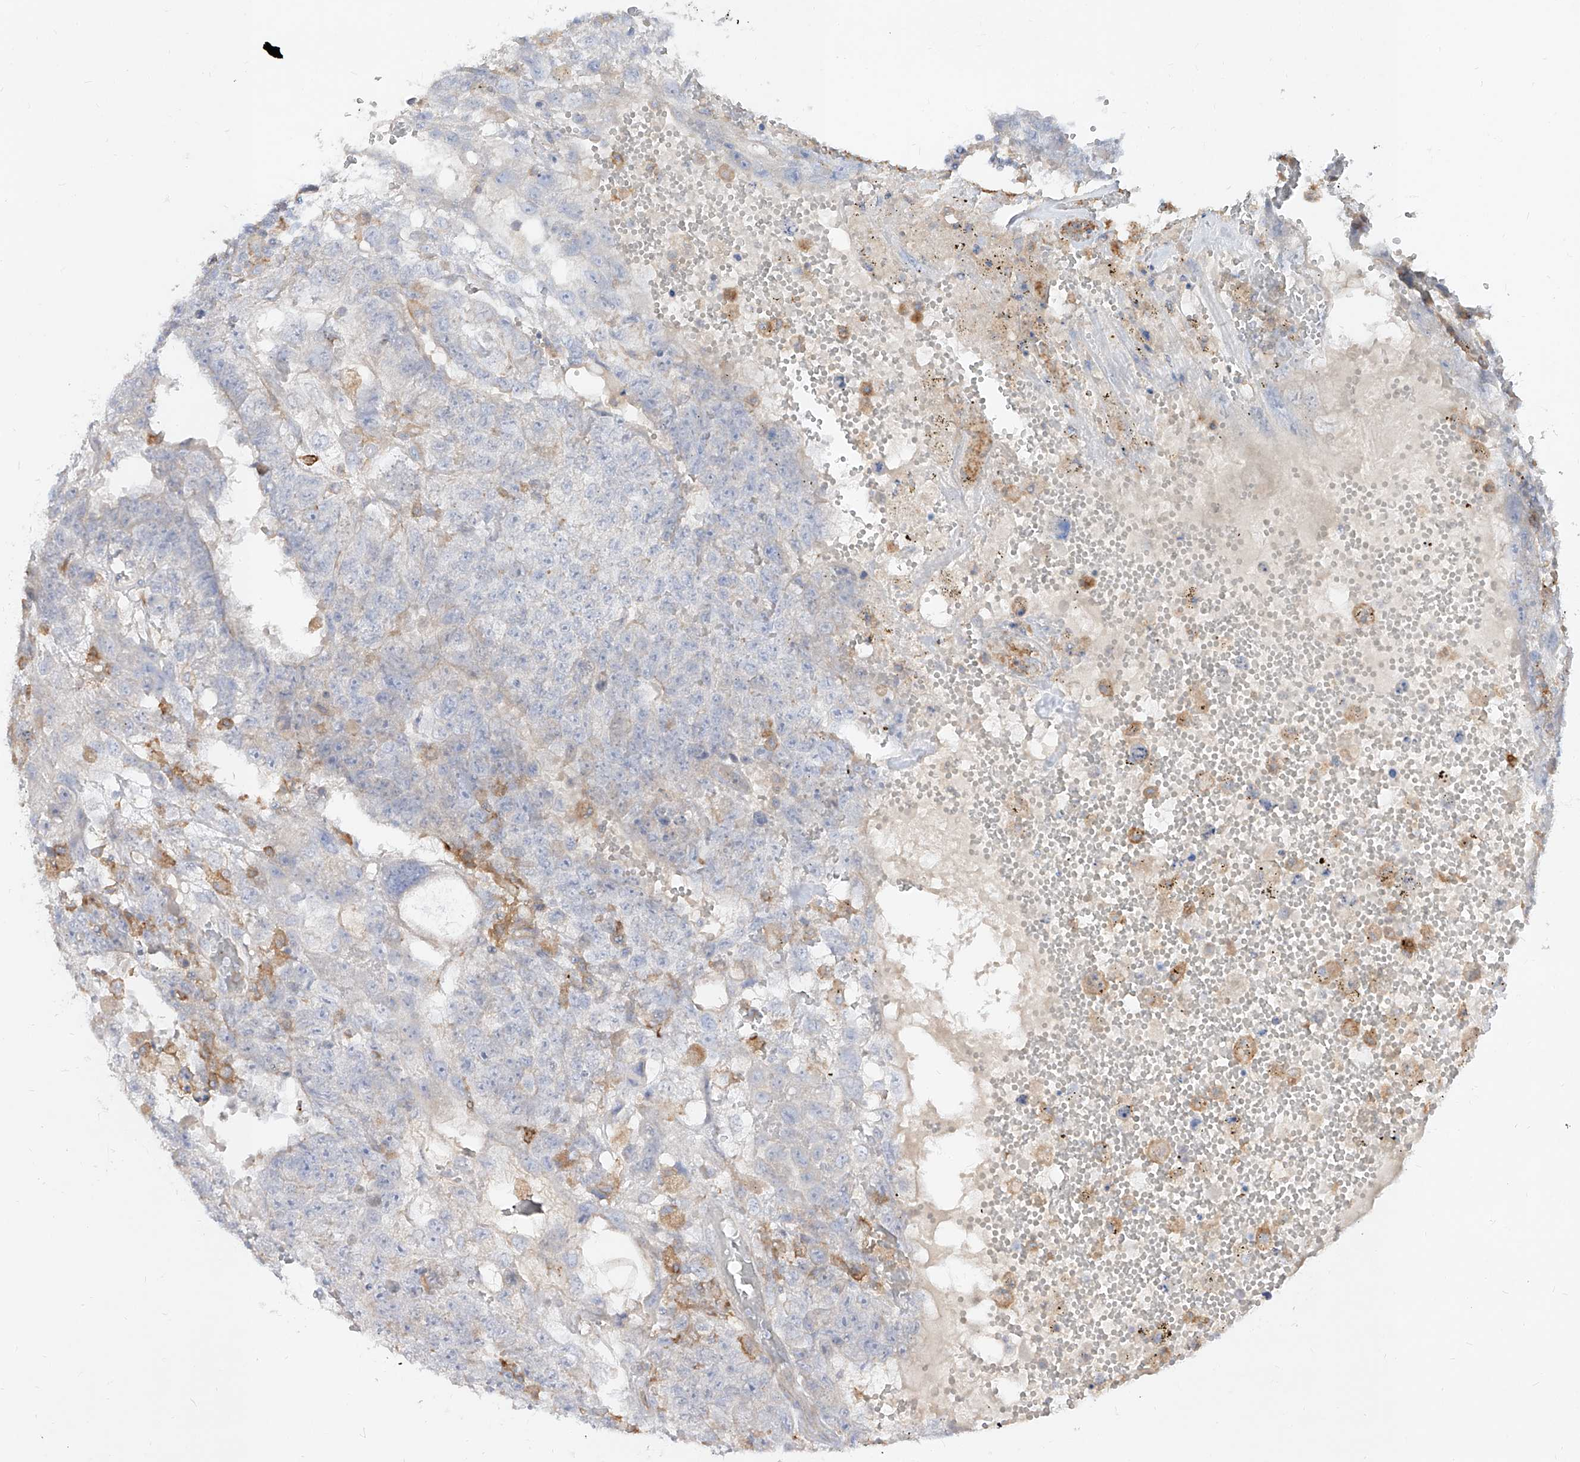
{"staining": {"intensity": "negative", "quantity": "none", "location": "none"}, "tissue": "testis cancer", "cell_type": "Tumor cells", "image_type": "cancer", "snomed": [{"axis": "morphology", "description": "Carcinoma, Embryonal, NOS"}, {"axis": "topography", "description": "Testis"}], "caption": "Tumor cells are negative for brown protein staining in embryonal carcinoma (testis).", "gene": "RBFOX3", "patient": {"sex": "male", "age": 26}}